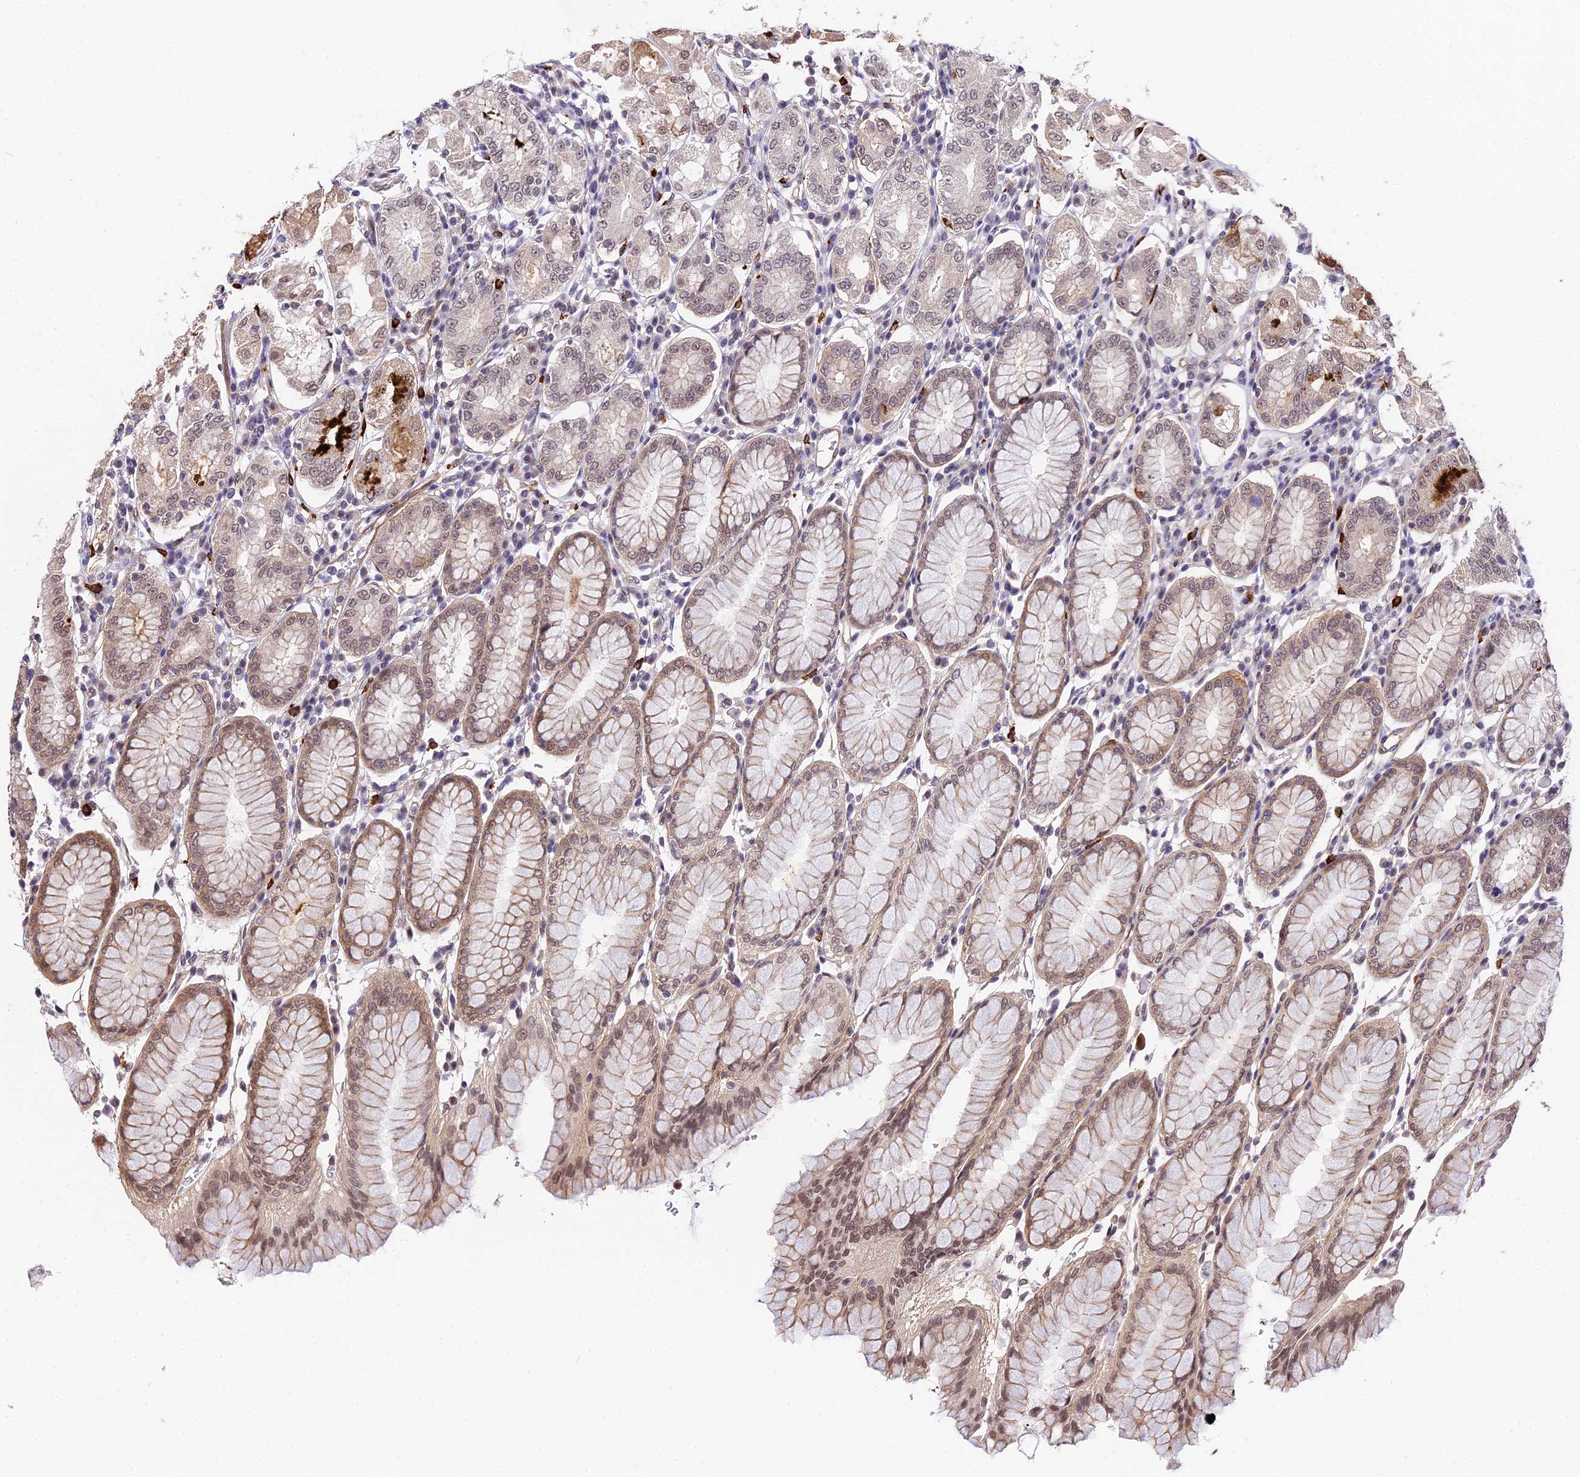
{"staining": {"intensity": "strong", "quantity": "<25%", "location": "cytoplasmic/membranous,nuclear"}, "tissue": "stomach", "cell_type": "Glandular cells", "image_type": "normal", "snomed": [{"axis": "morphology", "description": "Normal tissue, NOS"}, {"axis": "topography", "description": "Stomach"}, {"axis": "topography", "description": "Stomach, lower"}], "caption": "Protein expression analysis of normal stomach displays strong cytoplasmic/membranous,nuclear staining in about <25% of glandular cells.", "gene": "POLR2I", "patient": {"sex": "female", "age": 56}}